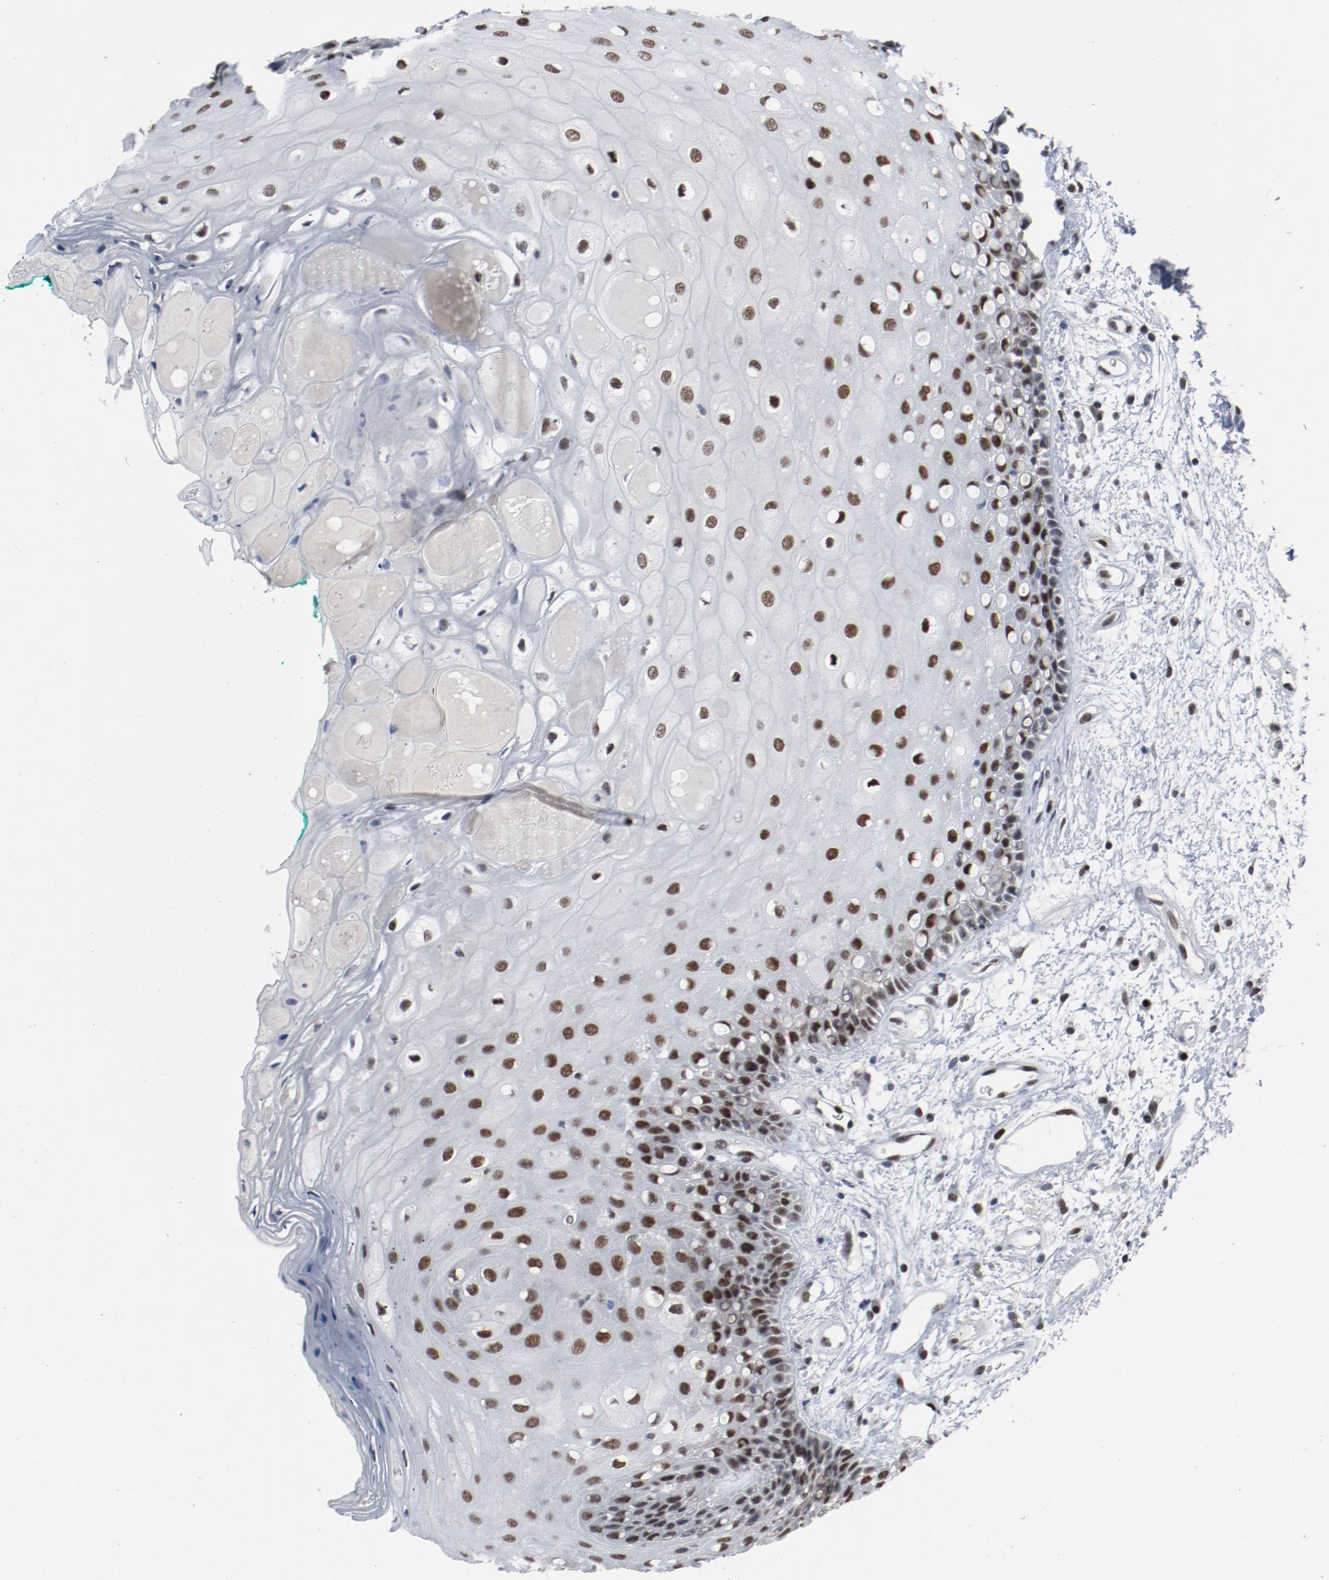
{"staining": {"intensity": "strong", "quantity": ">75%", "location": "nuclear"}, "tissue": "oral mucosa", "cell_type": "Squamous epithelial cells", "image_type": "normal", "snomed": [{"axis": "morphology", "description": "Normal tissue, NOS"}, {"axis": "morphology", "description": "Squamous cell carcinoma, NOS"}, {"axis": "topography", "description": "Skeletal muscle"}, {"axis": "topography", "description": "Oral tissue"}, {"axis": "topography", "description": "Head-Neck"}], "caption": "Protein expression analysis of normal oral mucosa demonstrates strong nuclear positivity in approximately >75% of squamous epithelial cells.", "gene": "JMJD6", "patient": {"sex": "female", "age": 84}}